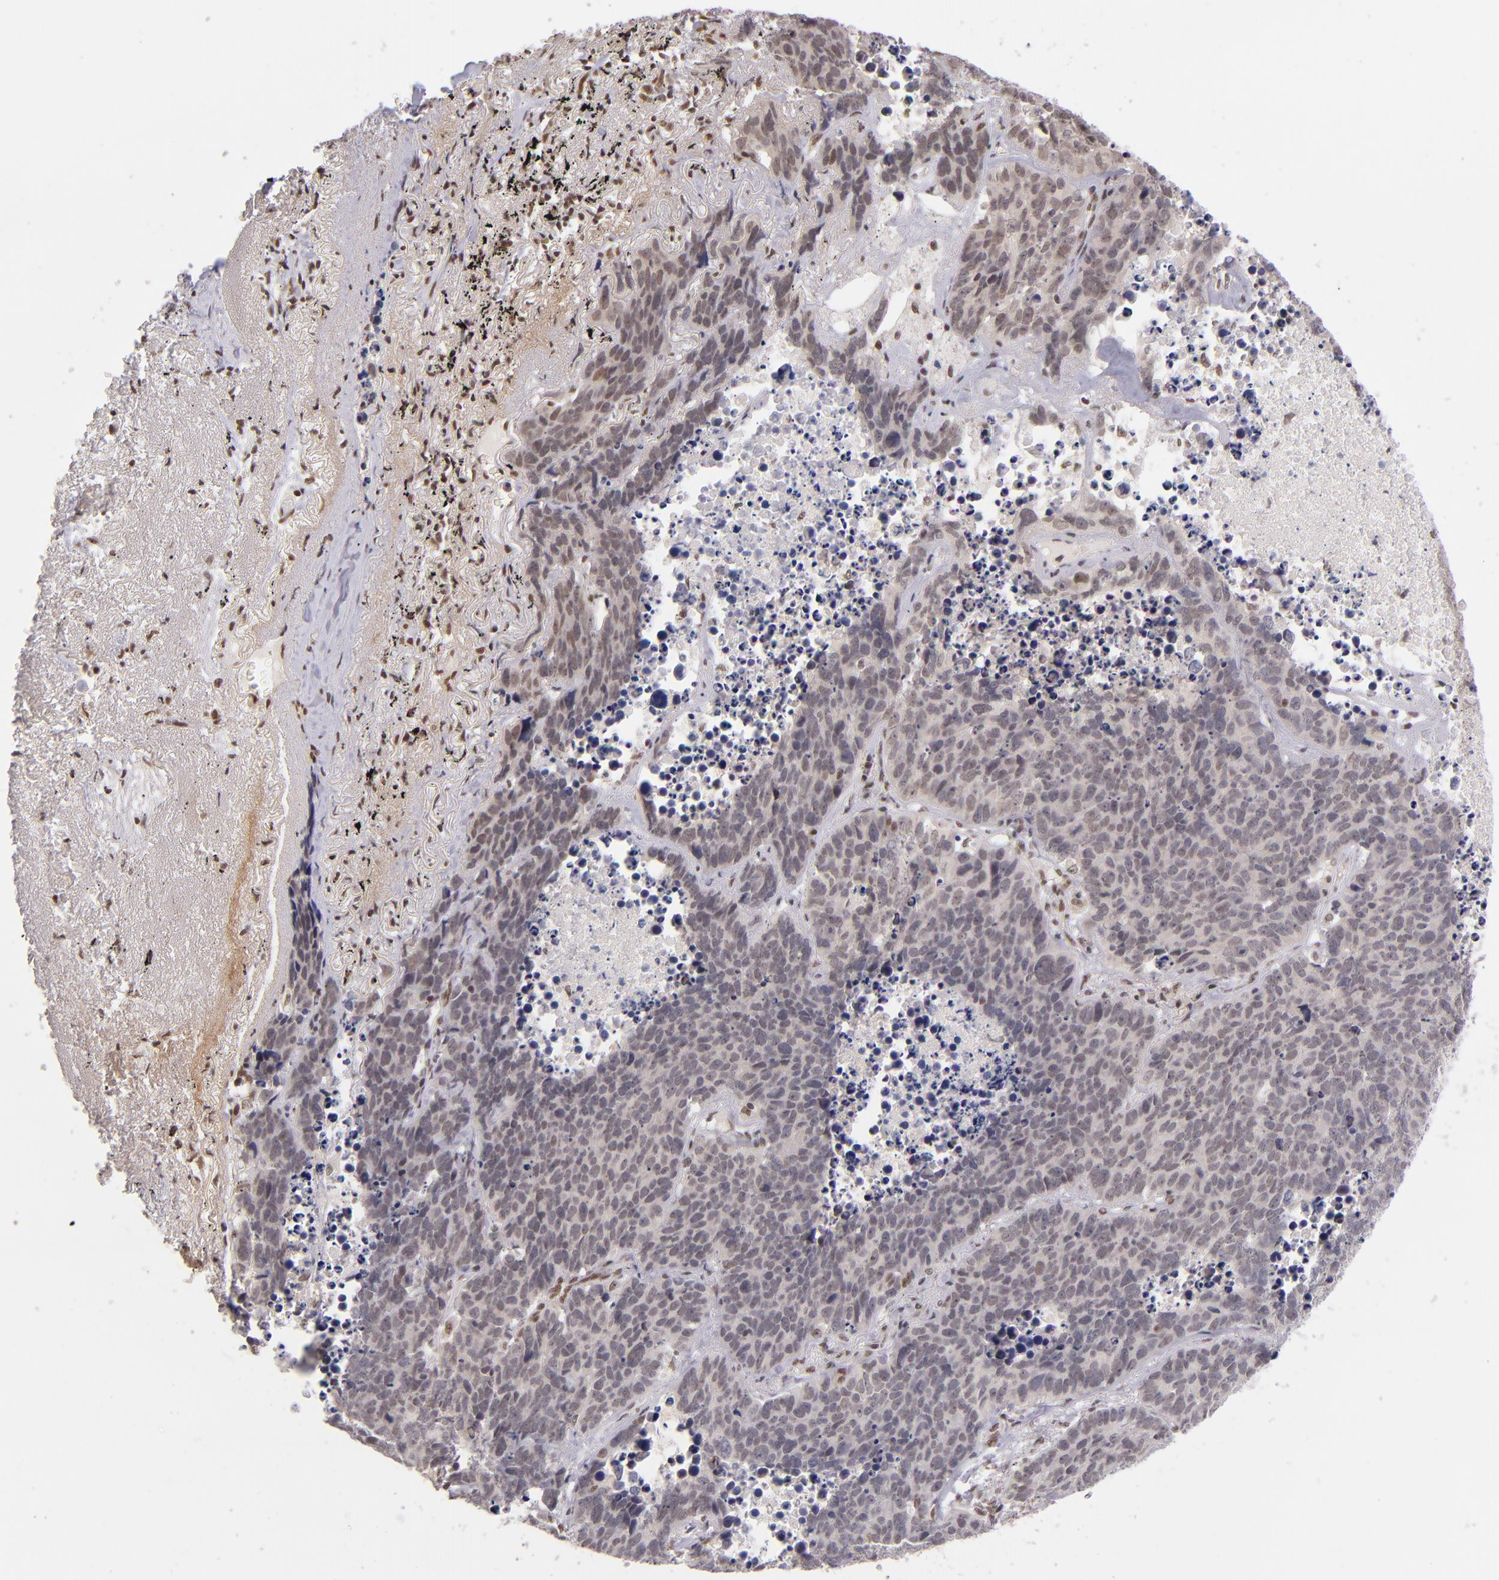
{"staining": {"intensity": "weak", "quantity": "25%-75%", "location": "nuclear"}, "tissue": "lung cancer", "cell_type": "Tumor cells", "image_type": "cancer", "snomed": [{"axis": "morphology", "description": "Carcinoid, malignant, NOS"}, {"axis": "topography", "description": "Lung"}], "caption": "Immunohistochemistry histopathology image of neoplastic tissue: human lung cancer (malignant carcinoid) stained using IHC displays low levels of weak protein expression localized specifically in the nuclear of tumor cells, appearing as a nuclear brown color.", "gene": "ZNF148", "patient": {"sex": "male", "age": 60}}